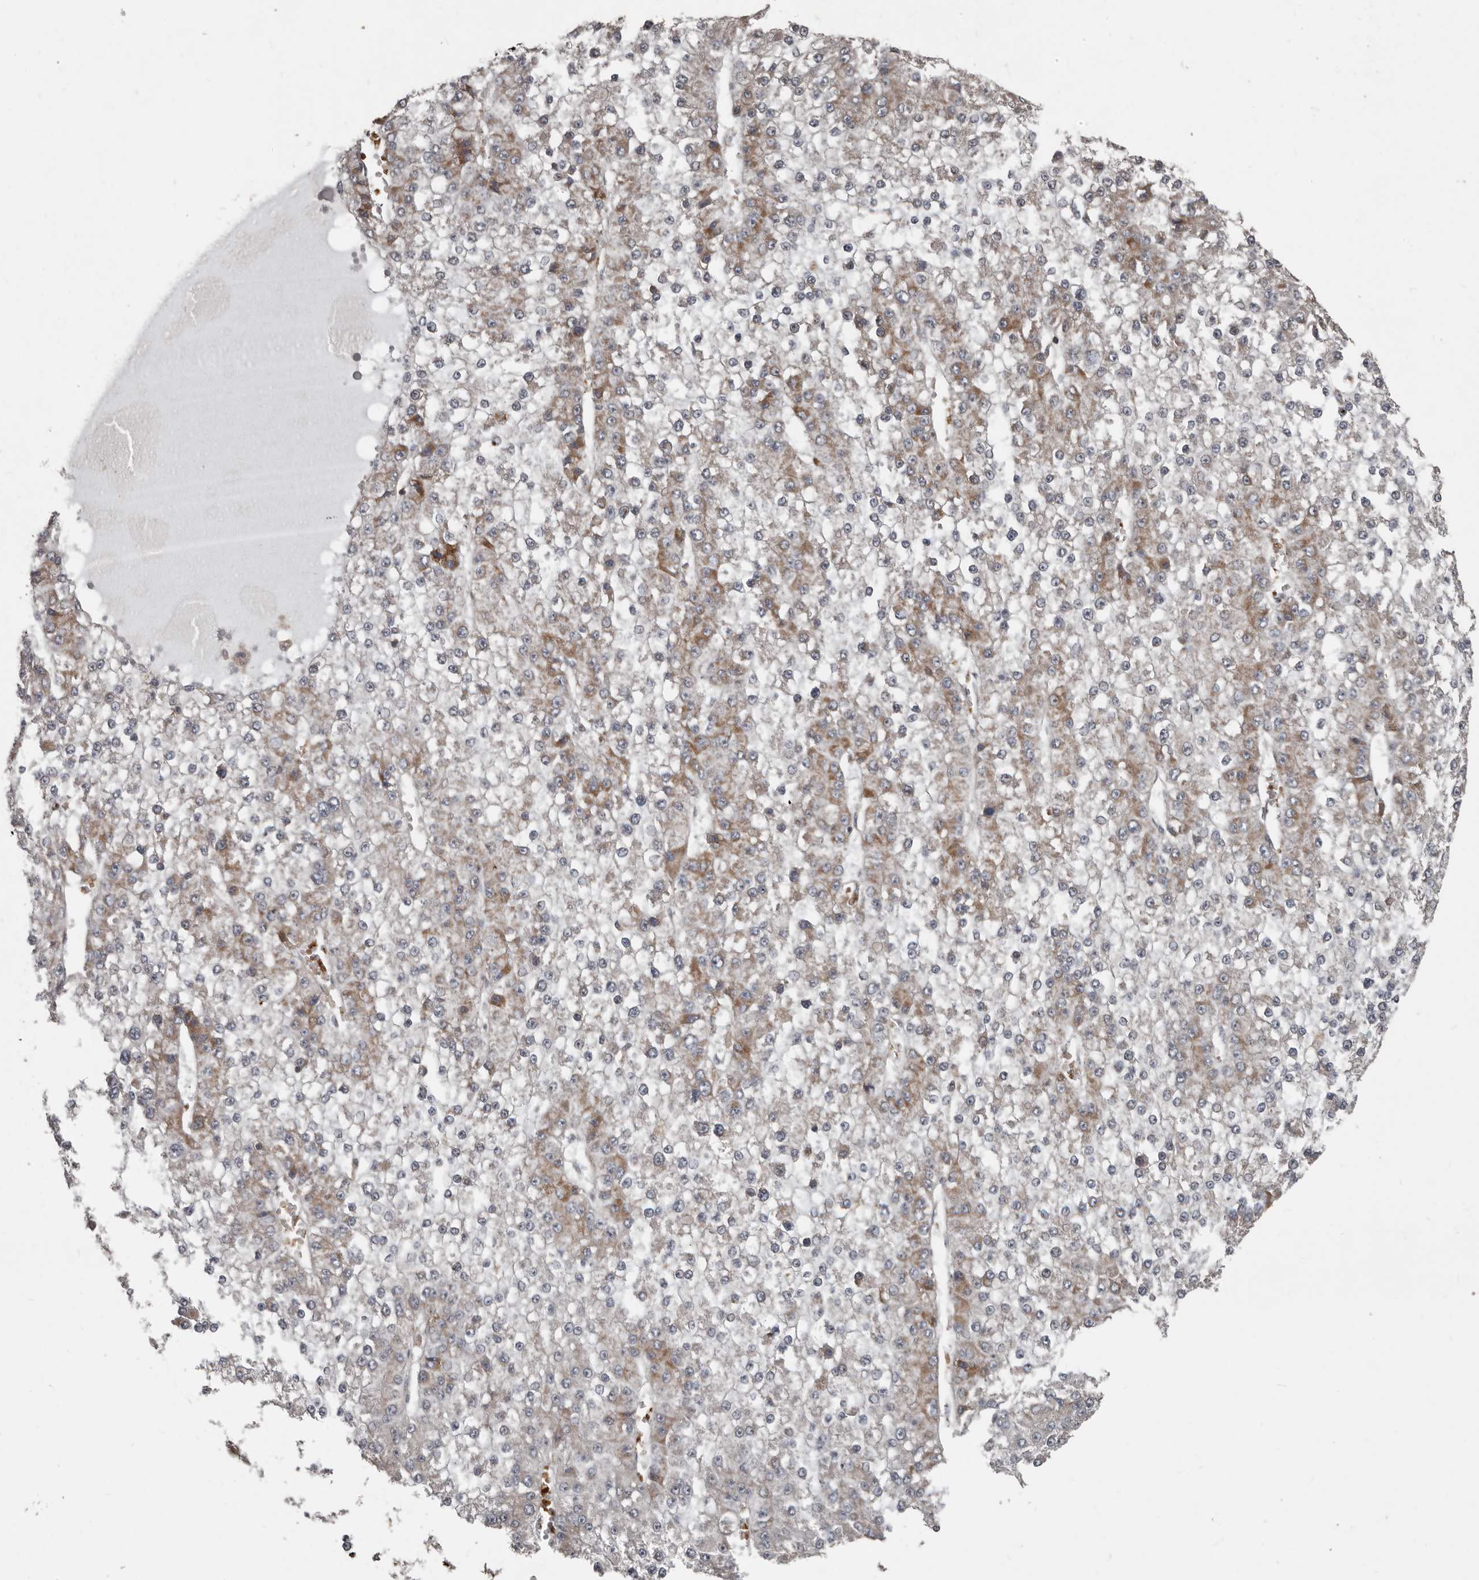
{"staining": {"intensity": "moderate", "quantity": "<25%", "location": "cytoplasmic/membranous"}, "tissue": "liver cancer", "cell_type": "Tumor cells", "image_type": "cancer", "snomed": [{"axis": "morphology", "description": "Carcinoma, Hepatocellular, NOS"}, {"axis": "topography", "description": "Liver"}], "caption": "DAB immunohistochemical staining of human liver cancer reveals moderate cytoplasmic/membranous protein expression in about <25% of tumor cells. (DAB (3,3'-diaminobenzidine) = brown stain, brightfield microscopy at high magnification).", "gene": "FBXO31", "patient": {"sex": "female", "age": 73}}